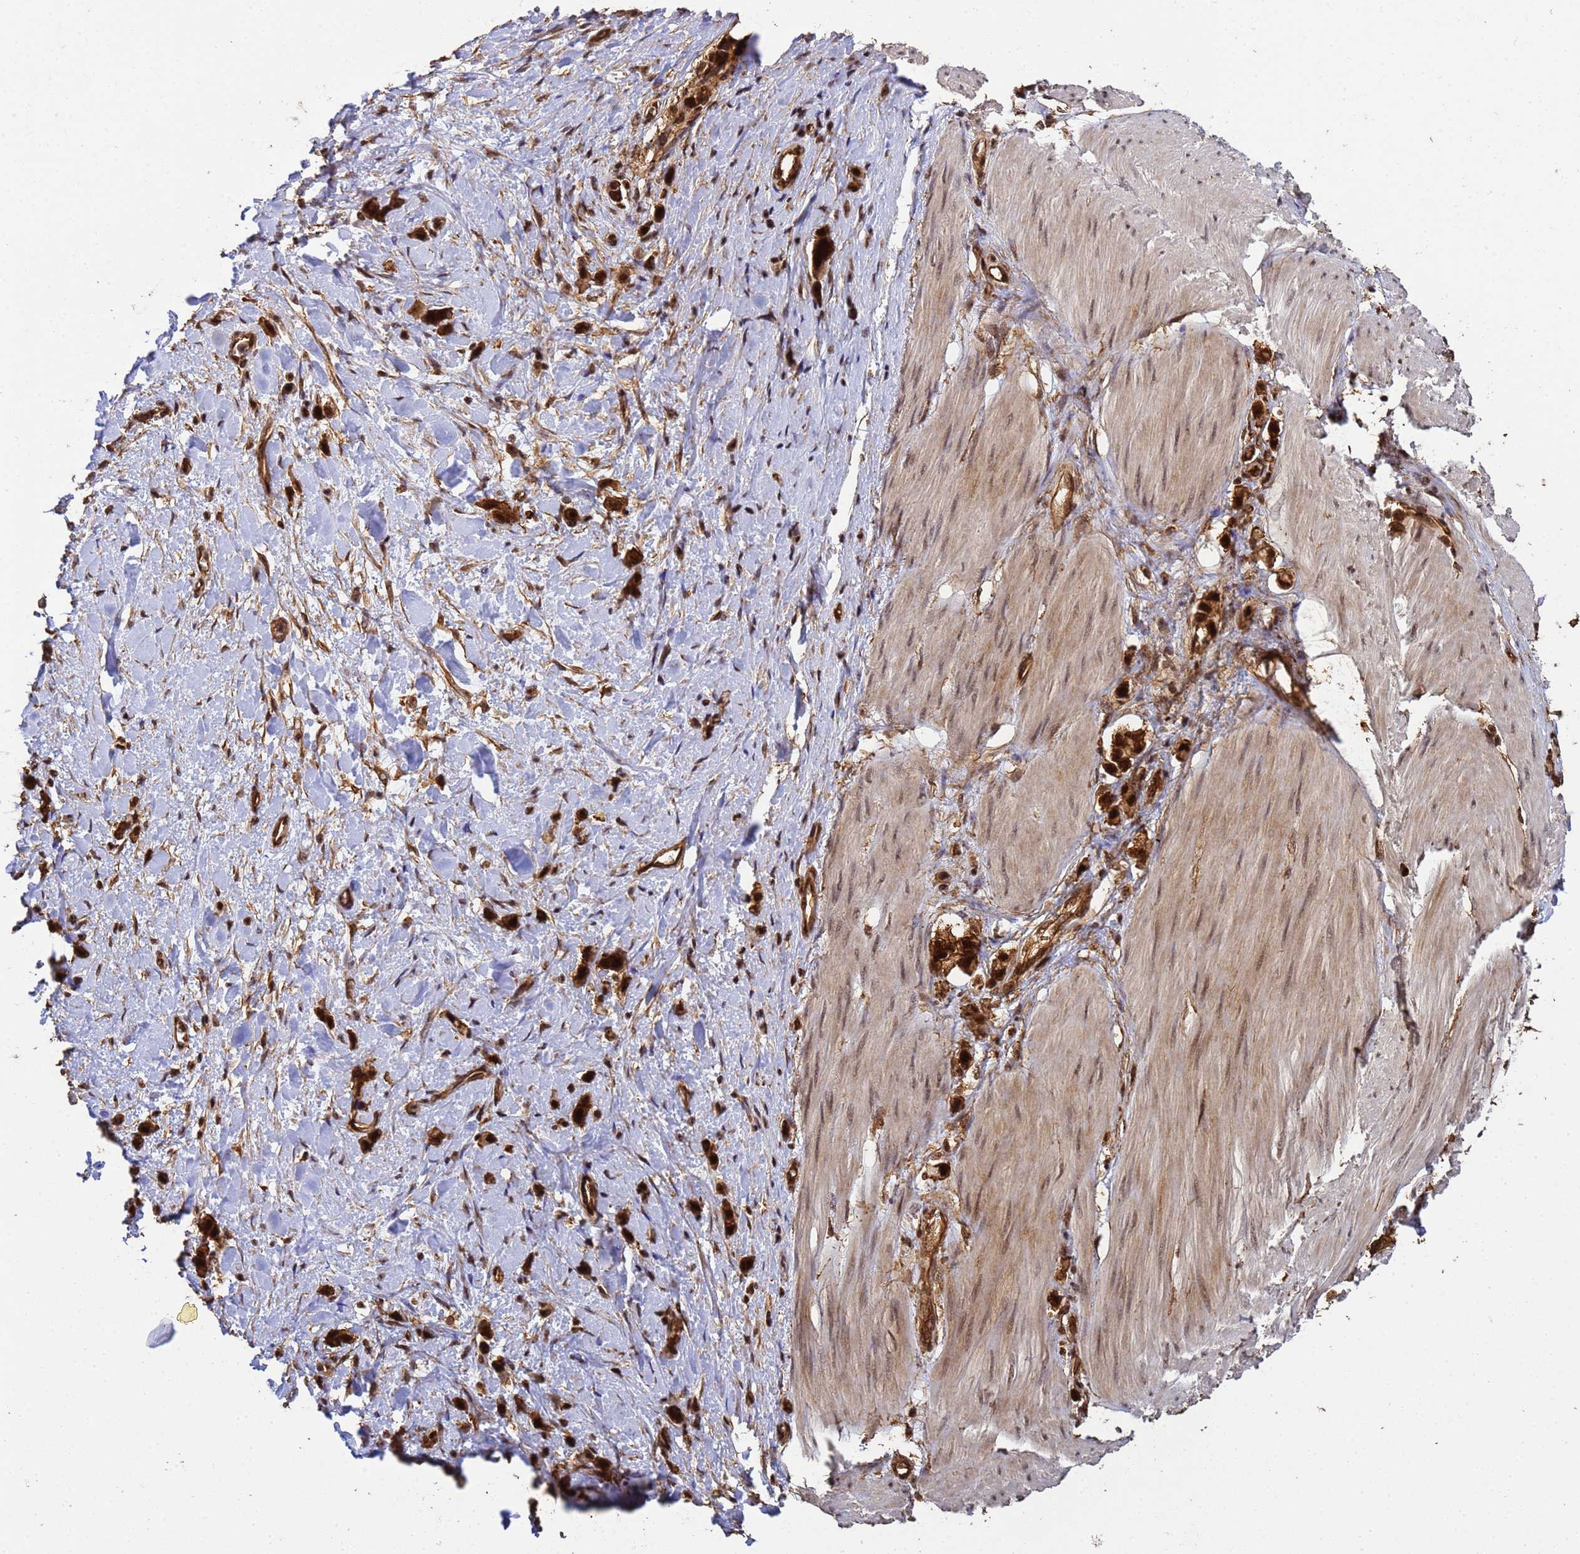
{"staining": {"intensity": "strong", "quantity": ">75%", "location": "cytoplasmic/membranous,nuclear"}, "tissue": "stomach cancer", "cell_type": "Tumor cells", "image_type": "cancer", "snomed": [{"axis": "morphology", "description": "Adenocarcinoma, NOS"}, {"axis": "topography", "description": "Stomach"}], "caption": "This image demonstrates immunohistochemistry staining of stomach cancer (adenocarcinoma), with high strong cytoplasmic/membranous and nuclear expression in approximately >75% of tumor cells.", "gene": "SYF2", "patient": {"sex": "female", "age": 65}}